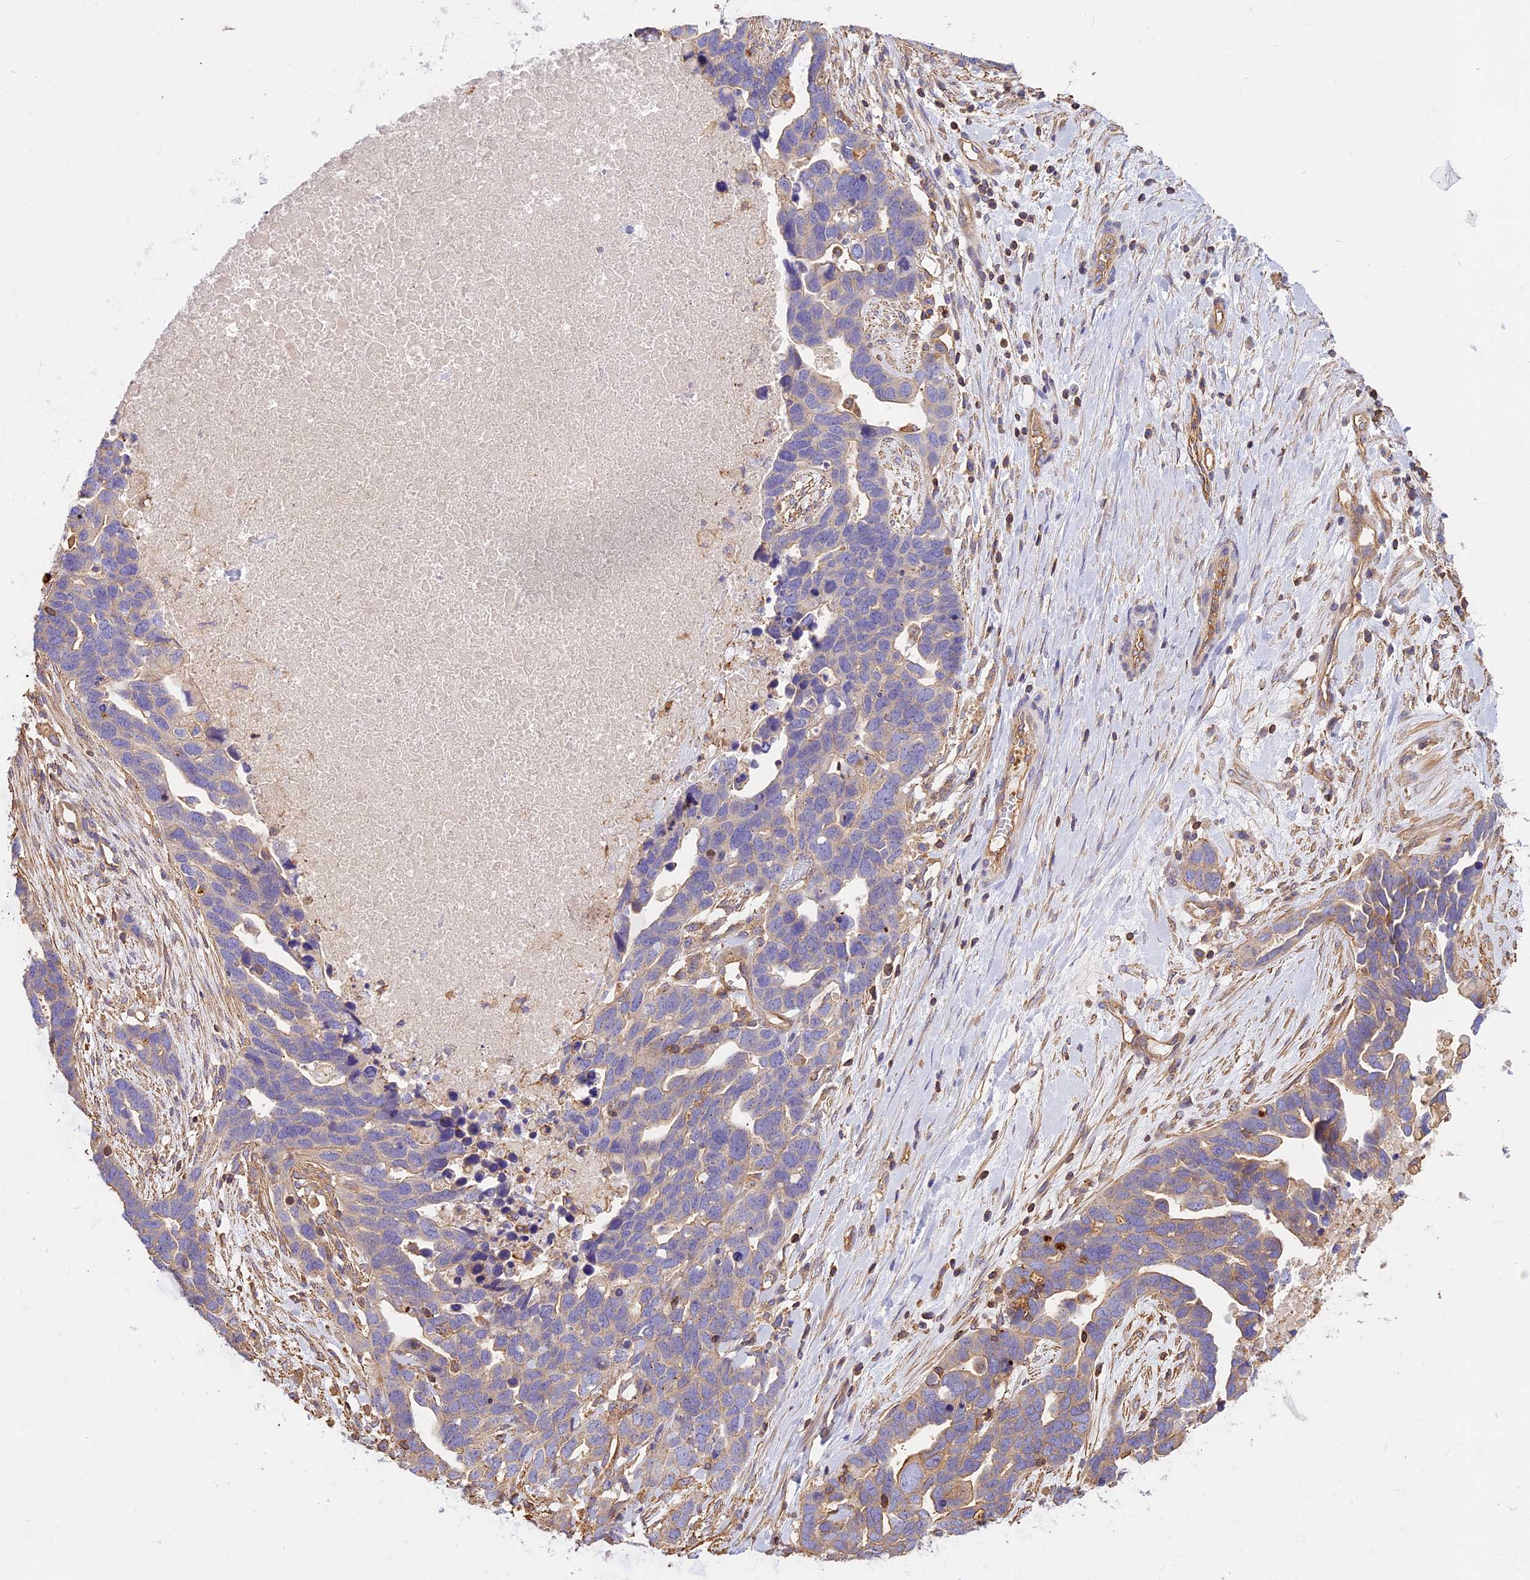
{"staining": {"intensity": "weak", "quantity": "25%-75%", "location": "cytoplasmic/membranous"}, "tissue": "ovarian cancer", "cell_type": "Tumor cells", "image_type": "cancer", "snomed": [{"axis": "morphology", "description": "Cystadenocarcinoma, serous, NOS"}, {"axis": "topography", "description": "Ovary"}], "caption": "Serous cystadenocarcinoma (ovarian) stained for a protein (brown) shows weak cytoplasmic/membranous positive staining in approximately 25%-75% of tumor cells.", "gene": "VPS18", "patient": {"sex": "female", "age": 54}}